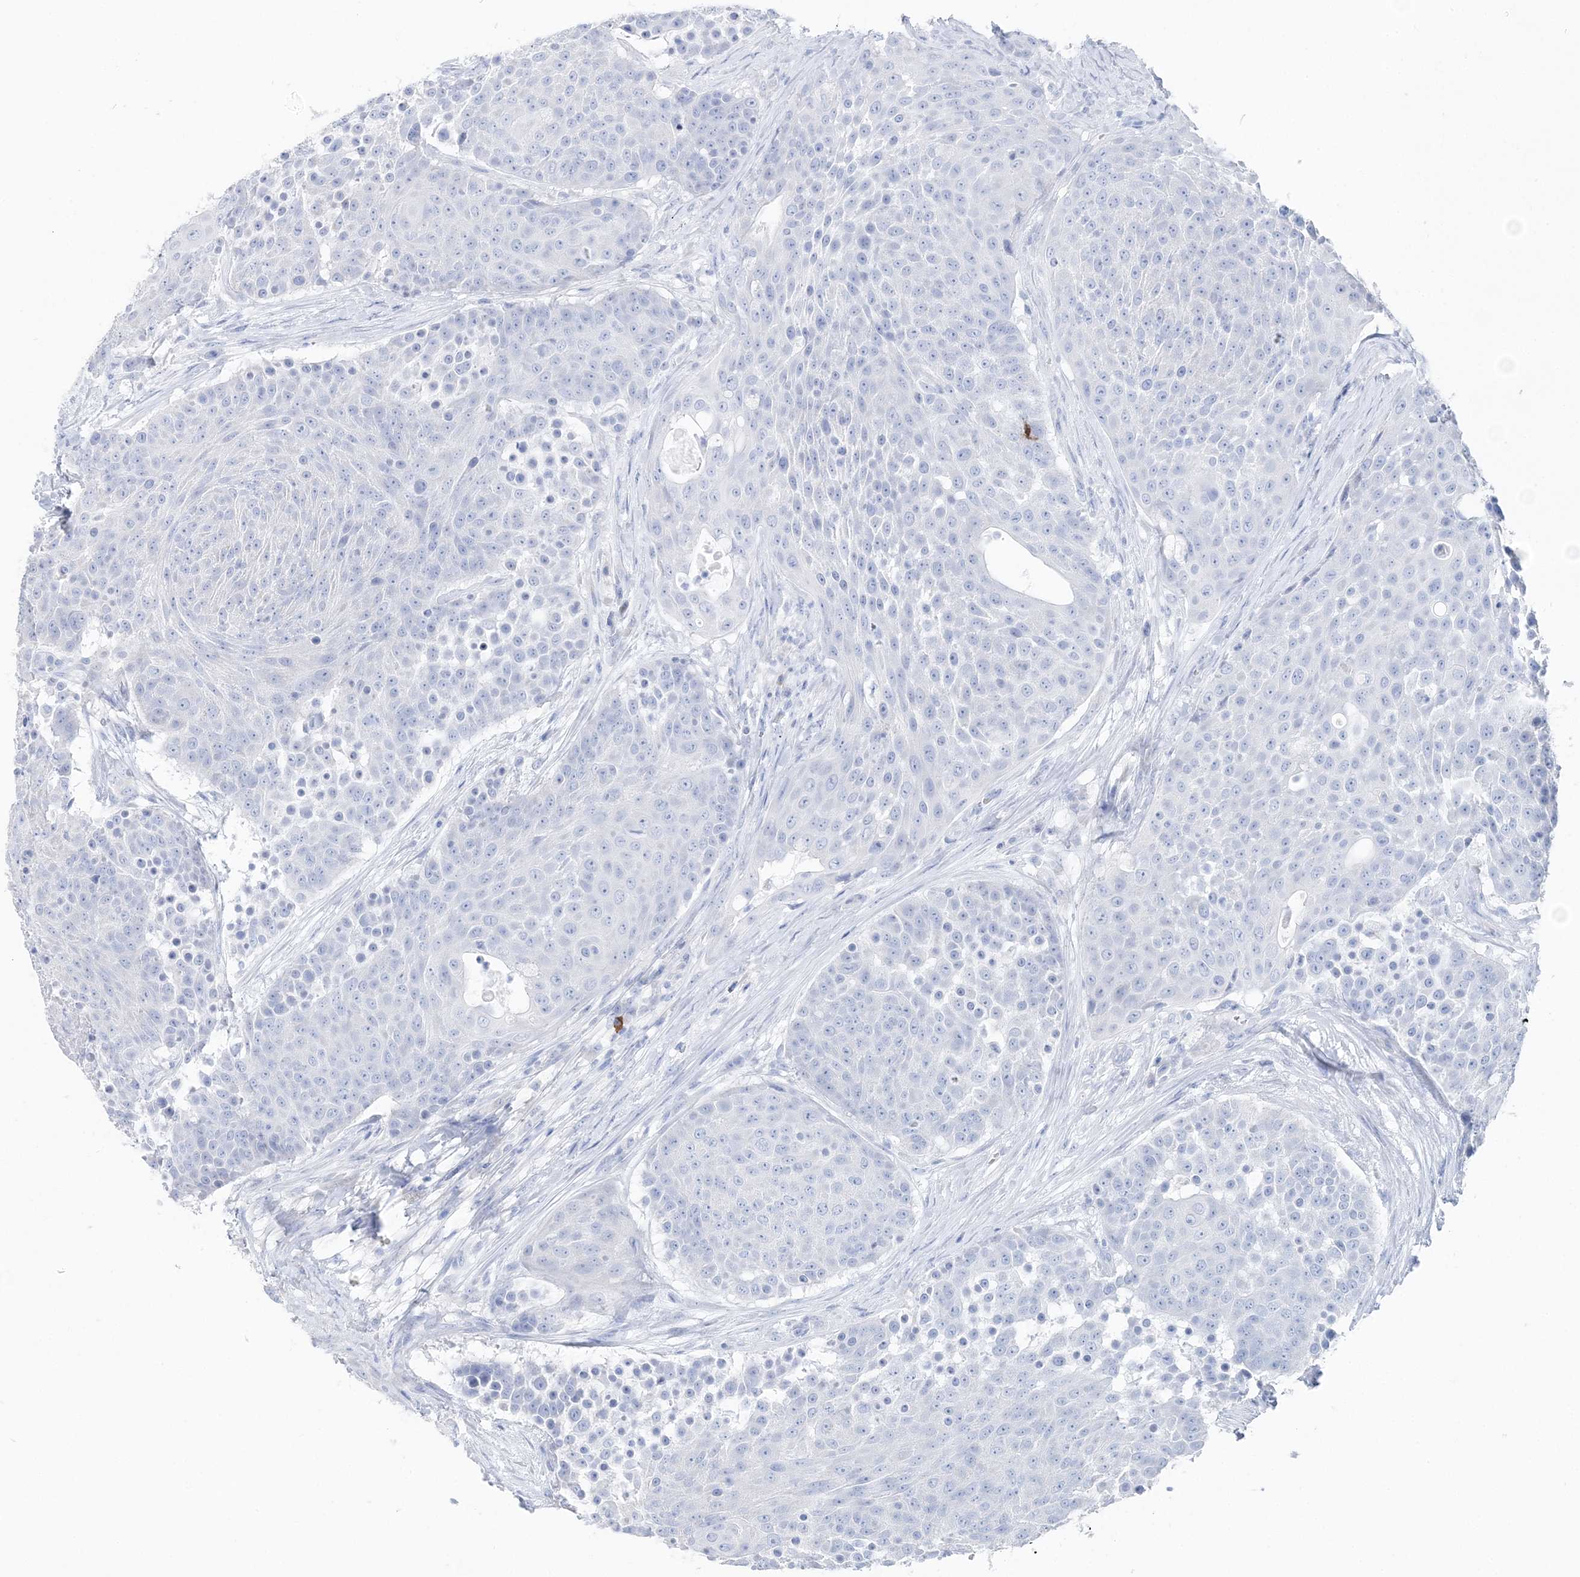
{"staining": {"intensity": "negative", "quantity": "none", "location": "none"}, "tissue": "urothelial cancer", "cell_type": "Tumor cells", "image_type": "cancer", "snomed": [{"axis": "morphology", "description": "Urothelial carcinoma, High grade"}, {"axis": "topography", "description": "Urinary bladder"}], "caption": "DAB (3,3'-diaminobenzidine) immunohistochemical staining of urothelial cancer exhibits no significant expression in tumor cells.", "gene": "TSPYL6", "patient": {"sex": "female", "age": 63}}